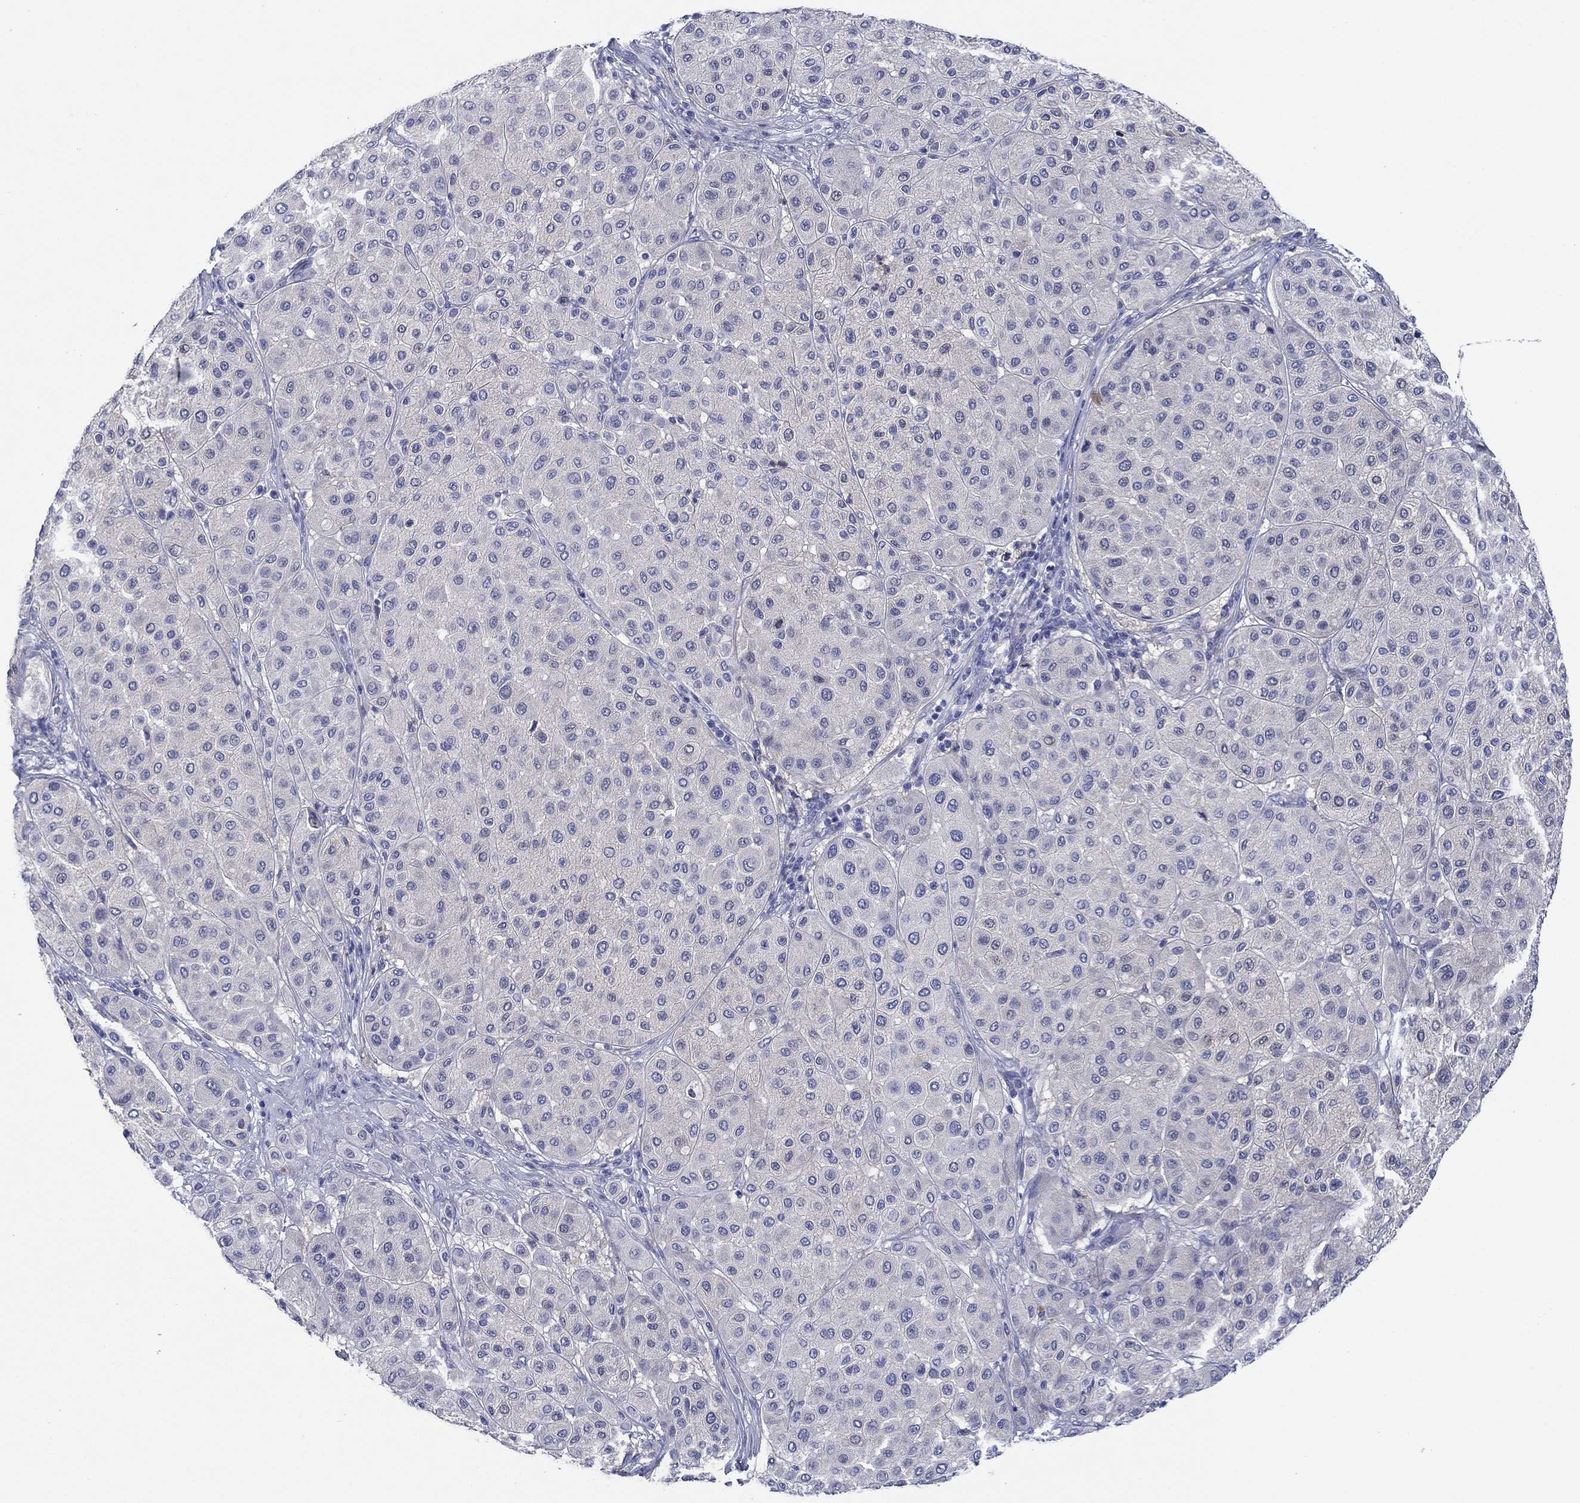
{"staining": {"intensity": "negative", "quantity": "none", "location": "none"}, "tissue": "melanoma", "cell_type": "Tumor cells", "image_type": "cancer", "snomed": [{"axis": "morphology", "description": "Malignant melanoma, Metastatic site"}, {"axis": "topography", "description": "Smooth muscle"}], "caption": "Tumor cells are negative for protein expression in human malignant melanoma (metastatic site).", "gene": "HDC", "patient": {"sex": "male", "age": 41}}